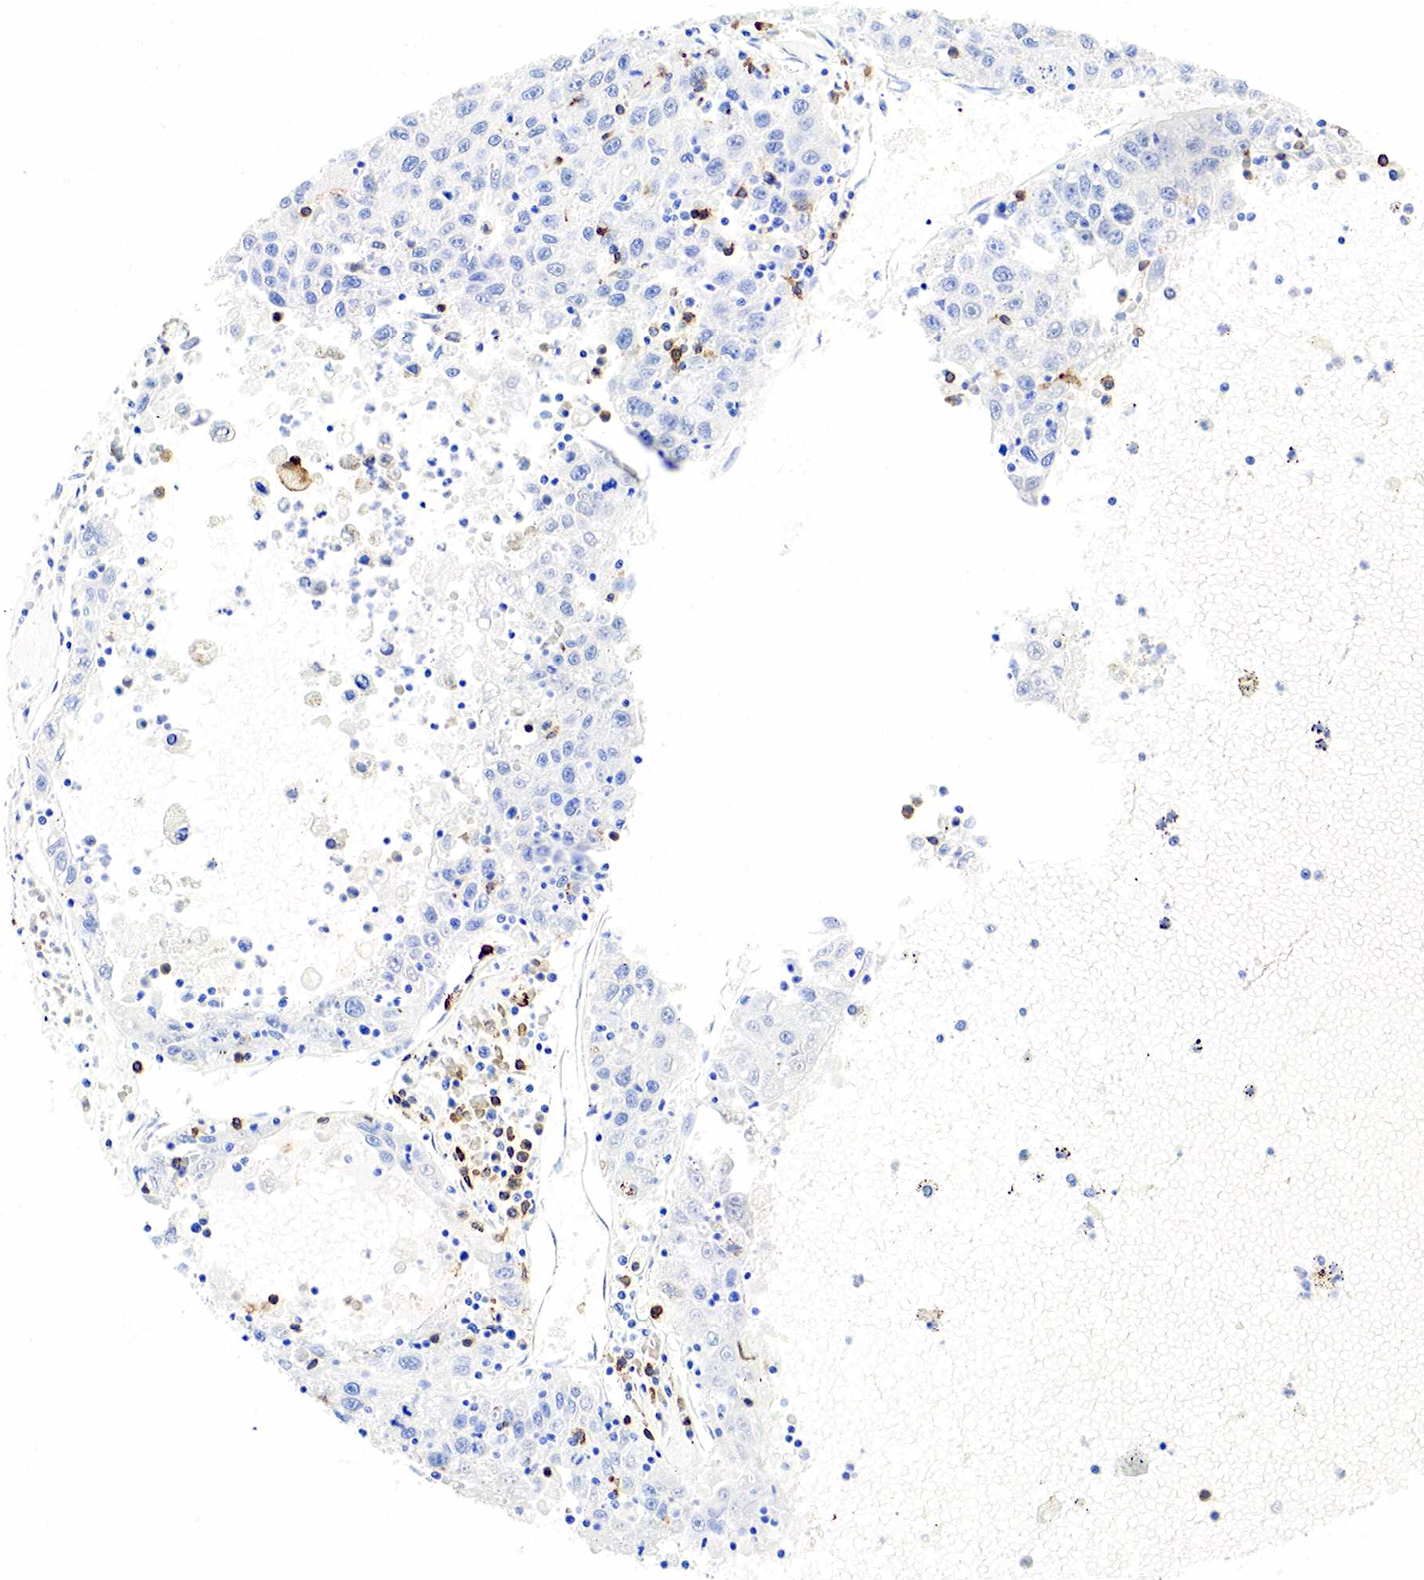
{"staining": {"intensity": "negative", "quantity": "none", "location": "none"}, "tissue": "liver cancer", "cell_type": "Tumor cells", "image_type": "cancer", "snomed": [{"axis": "morphology", "description": "Carcinoma, Hepatocellular, NOS"}, {"axis": "topography", "description": "Liver"}], "caption": "High magnification brightfield microscopy of liver cancer stained with DAB (3,3'-diaminobenzidine) (brown) and counterstained with hematoxylin (blue): tumor cells show no significant staining.", "gene": "CD79A", "patient": {"sex": "male", "age": 49}}